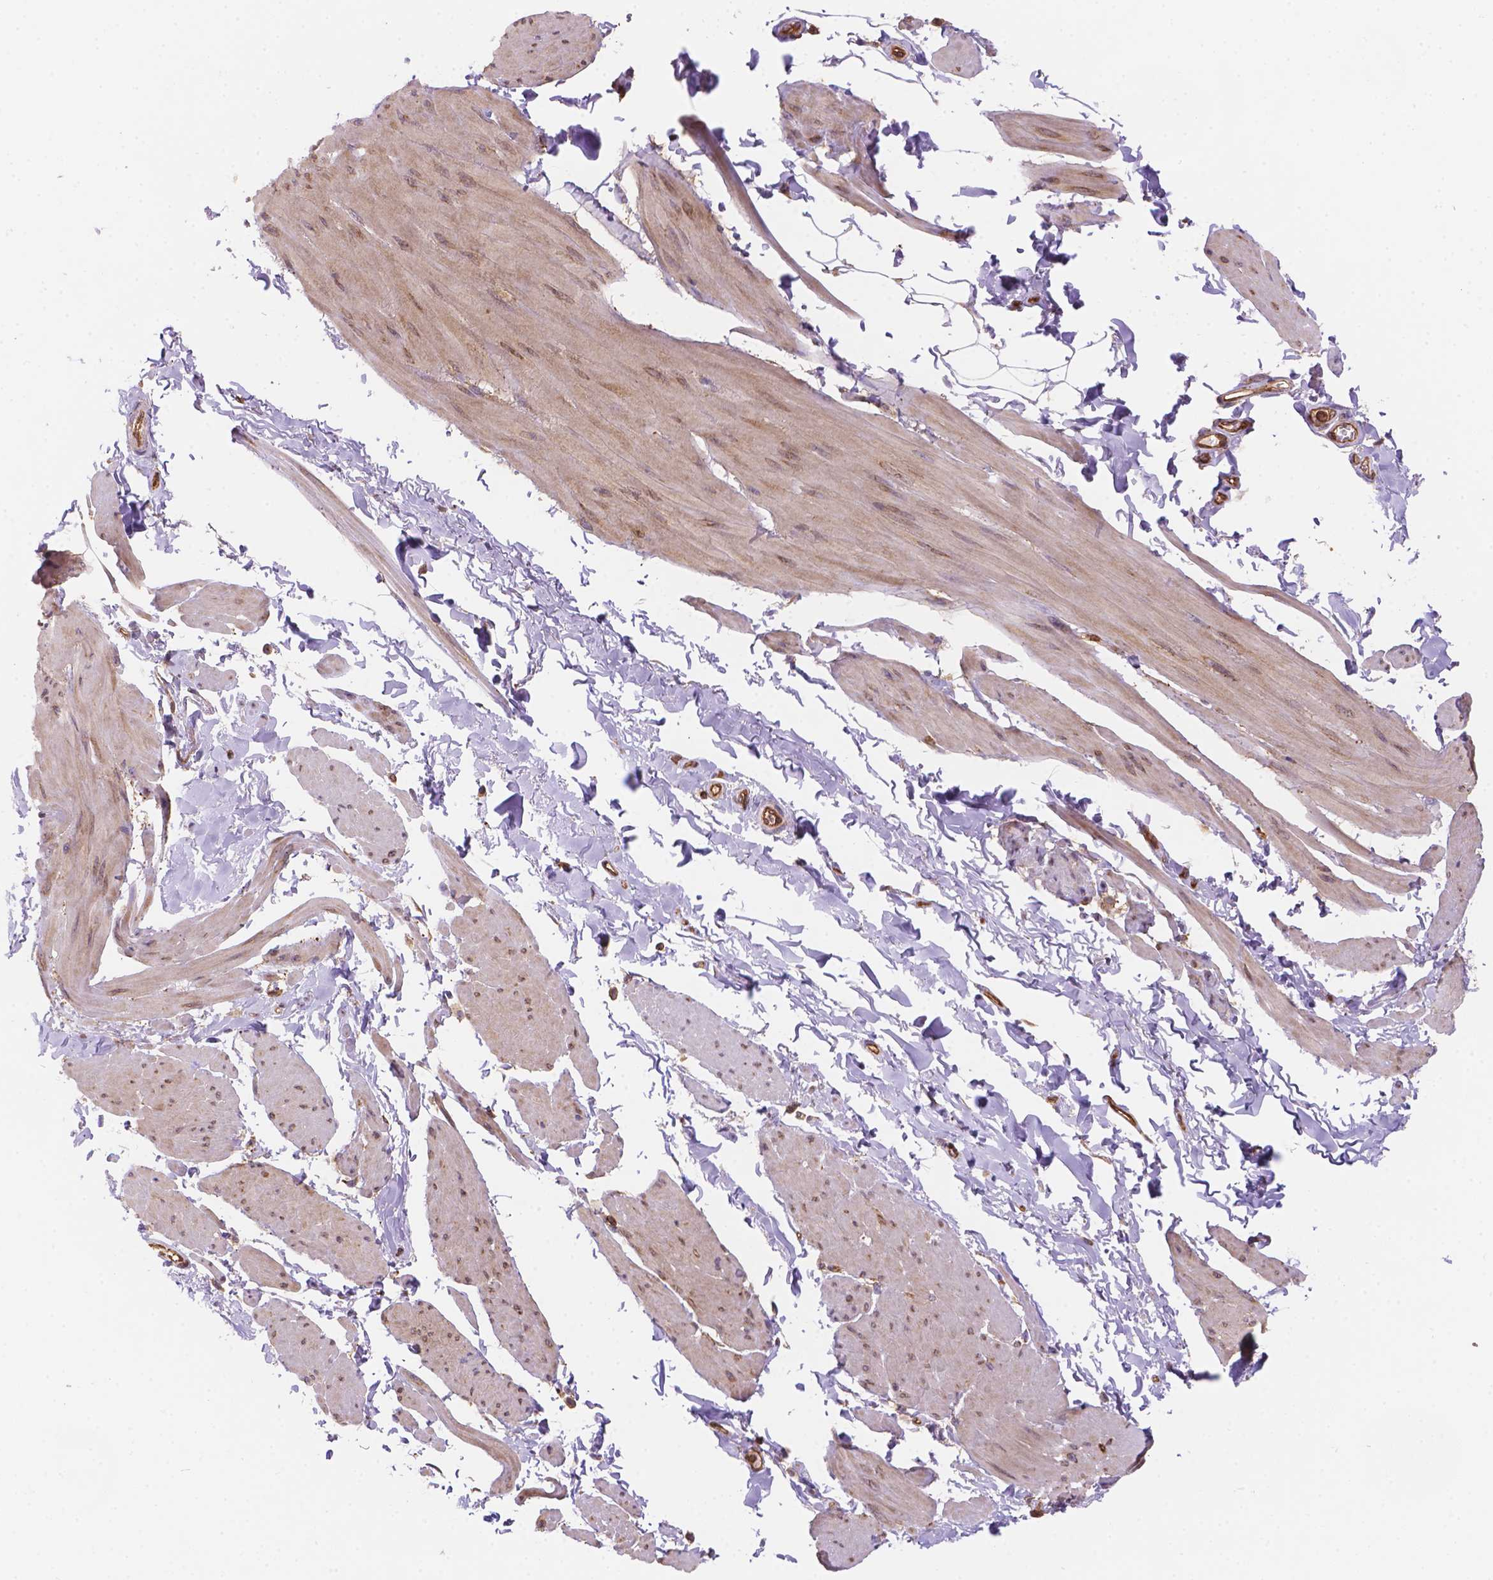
{"staining": {"intensity": "weak", "quantity": "<25%", "location": "cytoplasmic/membranous"}, "tissue": "smooth muscle", "cell_type": "Smooth muscle cells", "image_type": "normal", "snomed": [{"axis": "morphology", "description": "Normal tissue, NOS"}, {"axis": "topography", "description": "Adipose tissue"}, {"axis": "topography", "description": "Smooth muscle"}, {"axis": "topography", "description": "Peripheral nerve tissue"}], "caption": "This is an immunohistochemistry (IHC) micrograph of unremarkable human smooth muscle. There is no expression in smooth muscle cells.", "gene": "DMWD", "patient": {"sex": "male", "age": 83}}